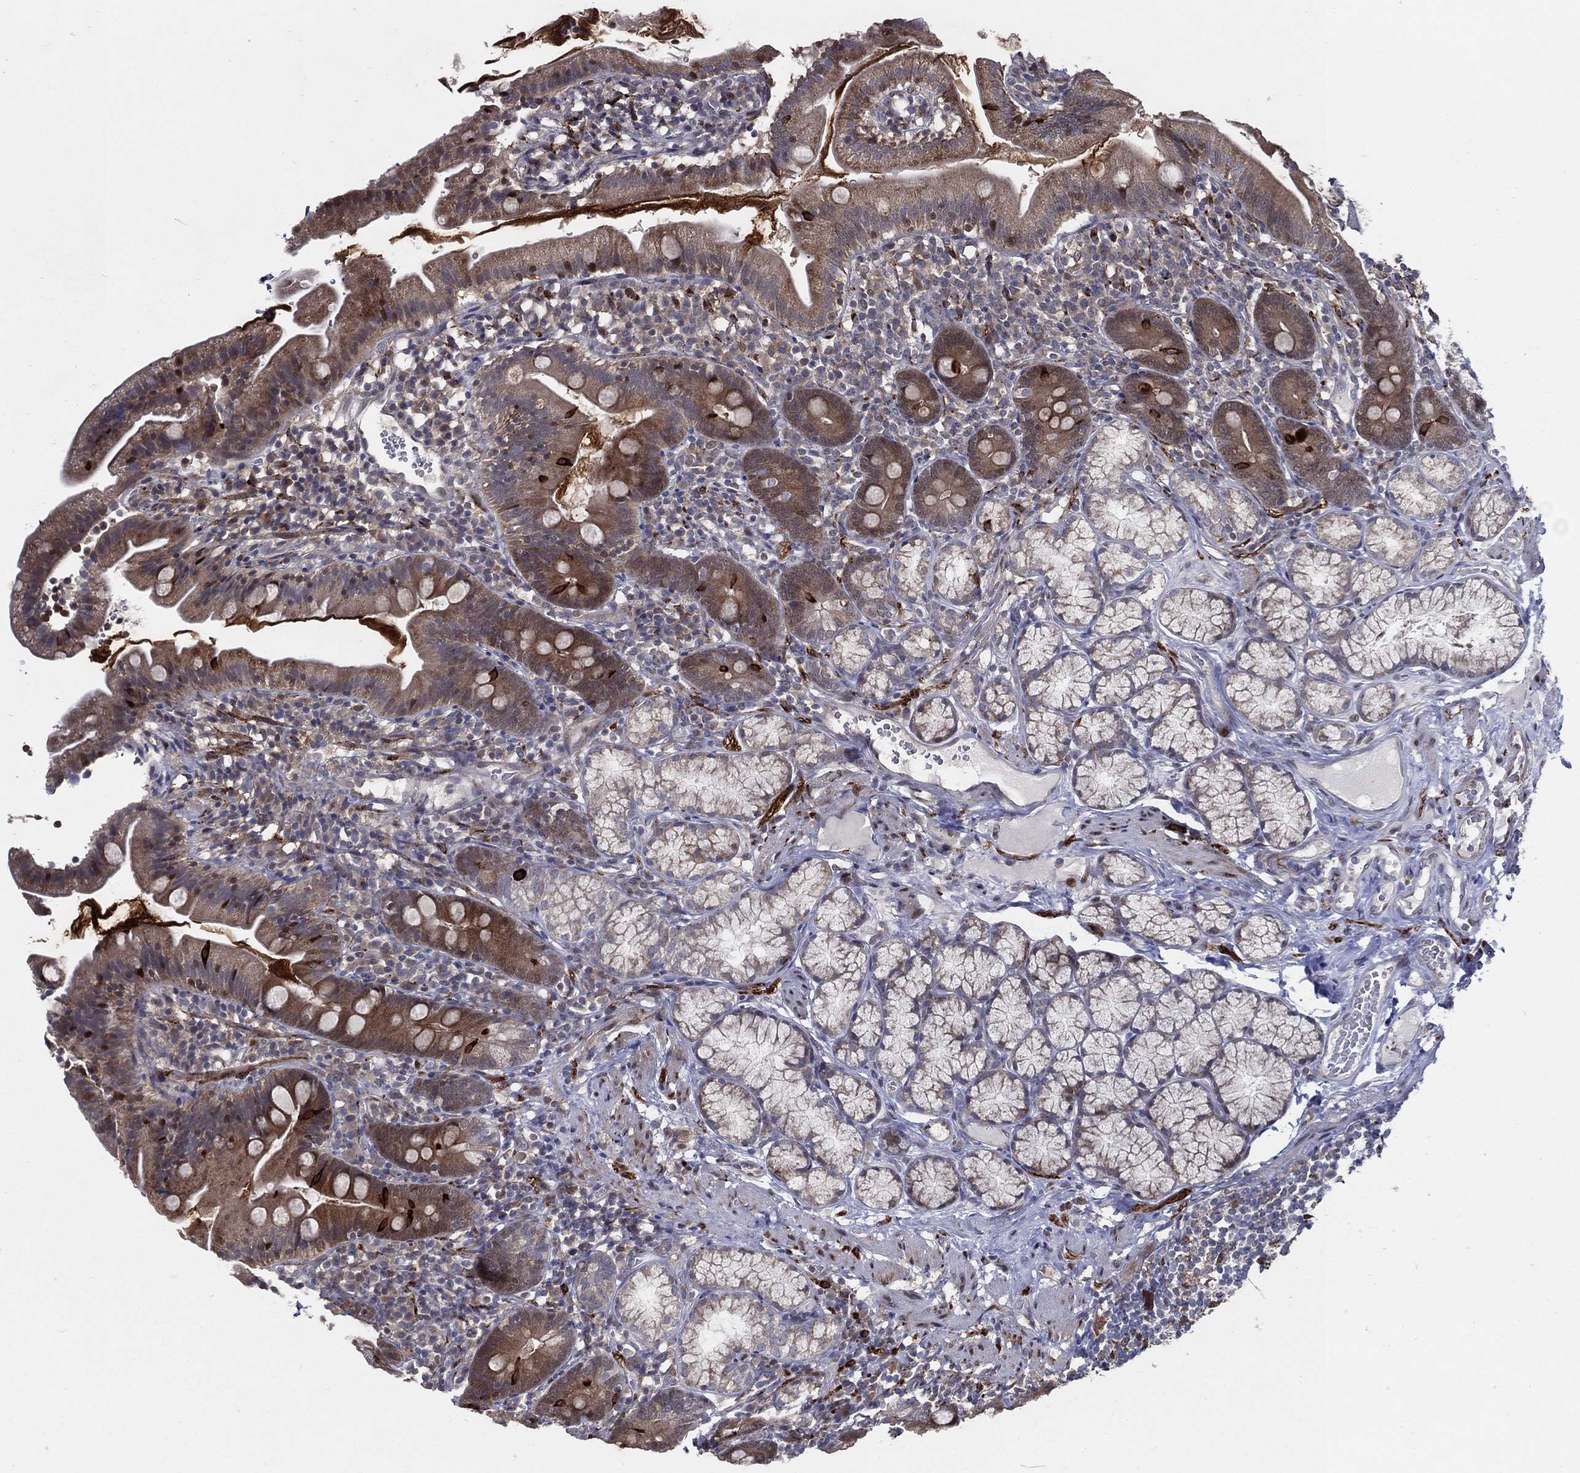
{"staining": {"intensity": "strong", "quantity": "<25%", "location": "cytoplasmic/membranous"}, "tissue": "duodenum", "cell_type": "Glandular cells", "image_type": "normal", "snomed": [{"axis": "morphology", "description": "Normal tissue, NOS"}, {"axis": "topography", "description": "Duodenum"}], "caption": "A brown stain labels strong cytoplasmic/membranous positivity of a protein in glandular cells of unremarkable human duodenum.", "gene": "ARHGAP11A", "patient": {"sex": "female", "age": 67}}